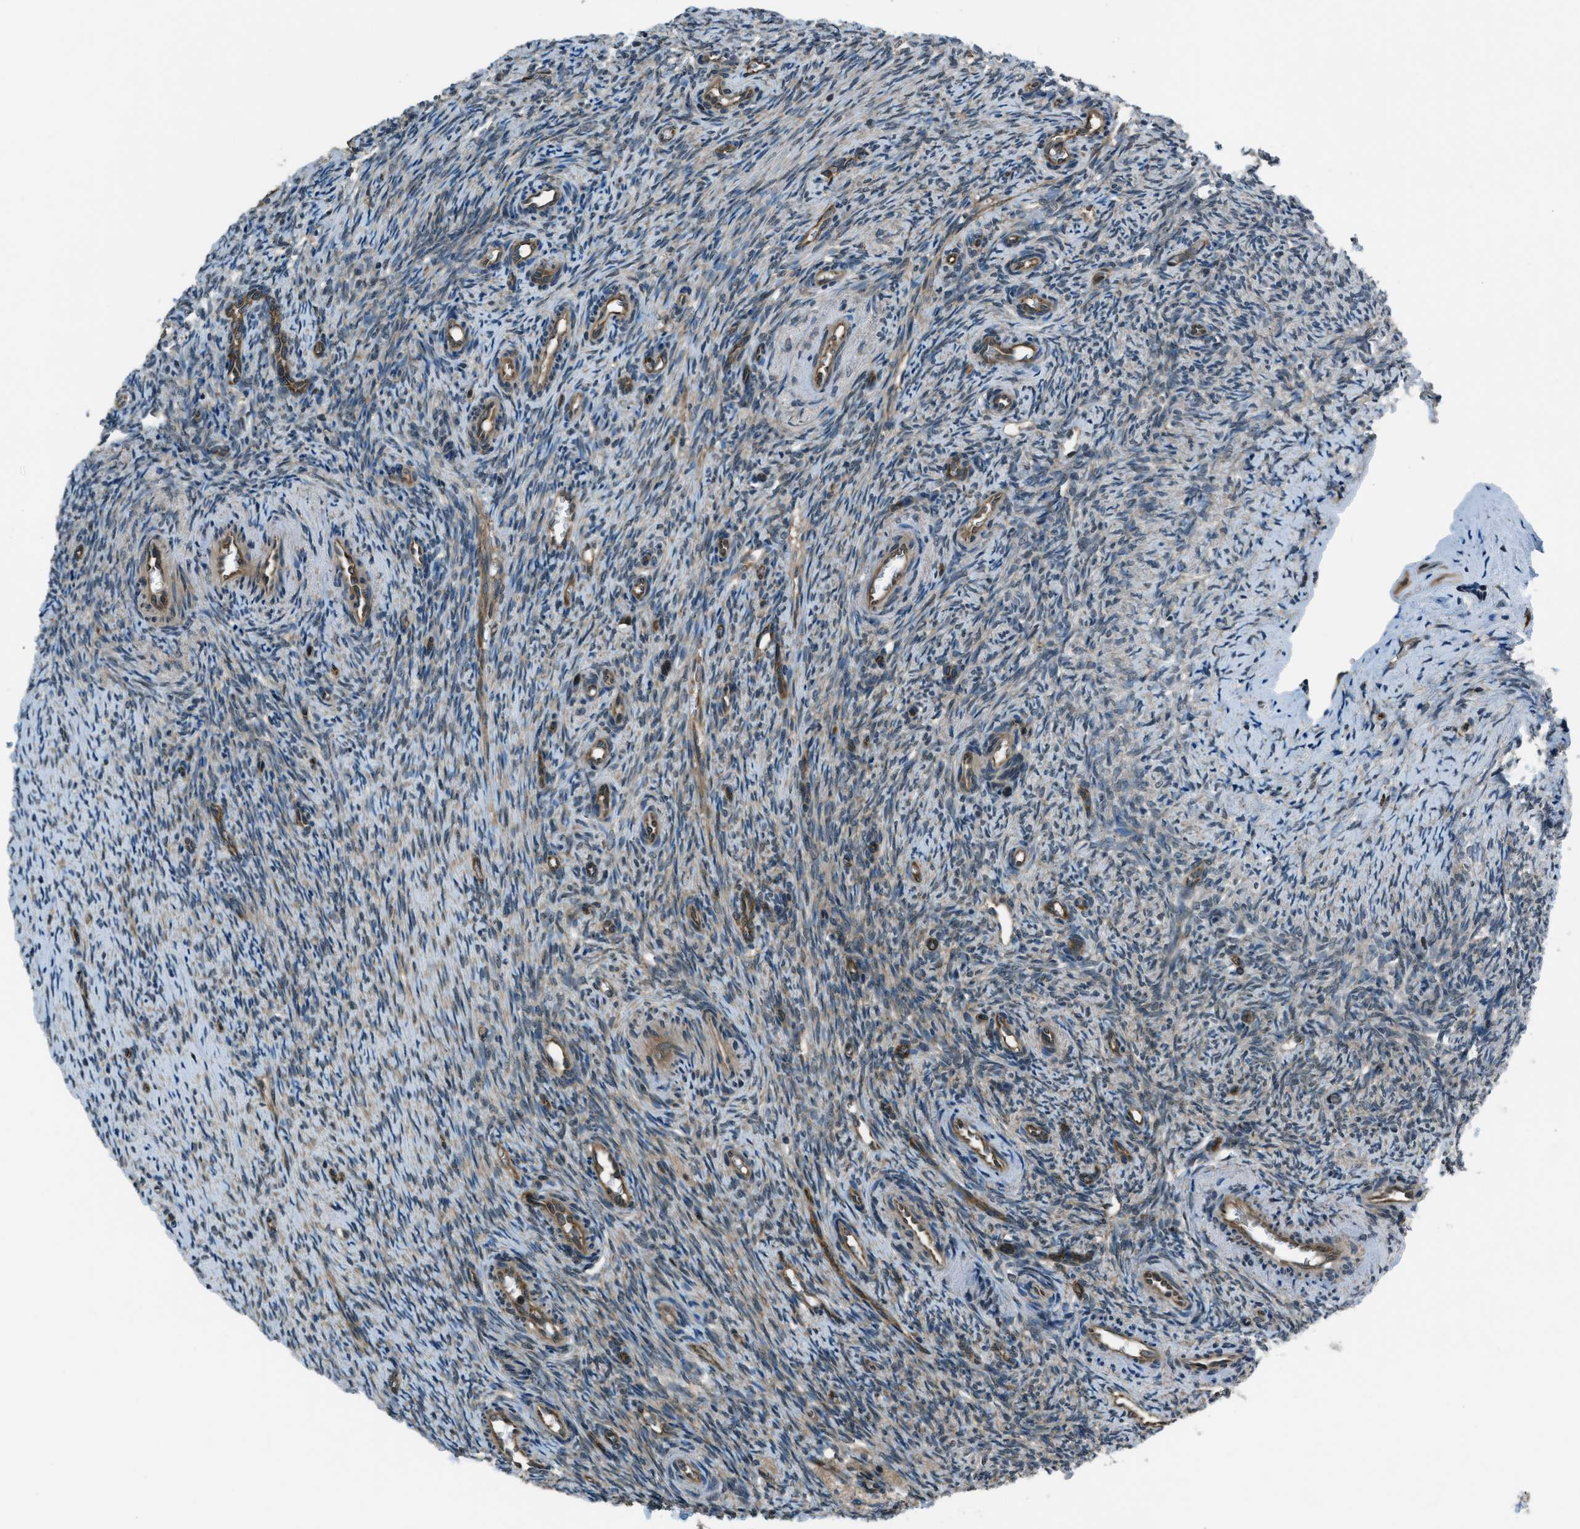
{"staining": {"intensity": "weak", "quantity": "25%-75%", "location": "cytoplasmic/membranous"}, "tissue": "ovary", "cell_type": "Ovarian stroma cells", "image_type": "normal", "snomed": [{"axis": "morphology", "description": "Normal tissue, NOS"}, {"axis": "topography", "description": "Ovary"}], "caption": "A photomicrograph of human ovary stained for a protein displays weak cytoplasmic/membranous brown staining in ovarian stroma cells. The protein is shown in brown color, while the nuclei are stained blue.", "gene": "ASAP2", "patient": {"sex": "female", "age": 41}}